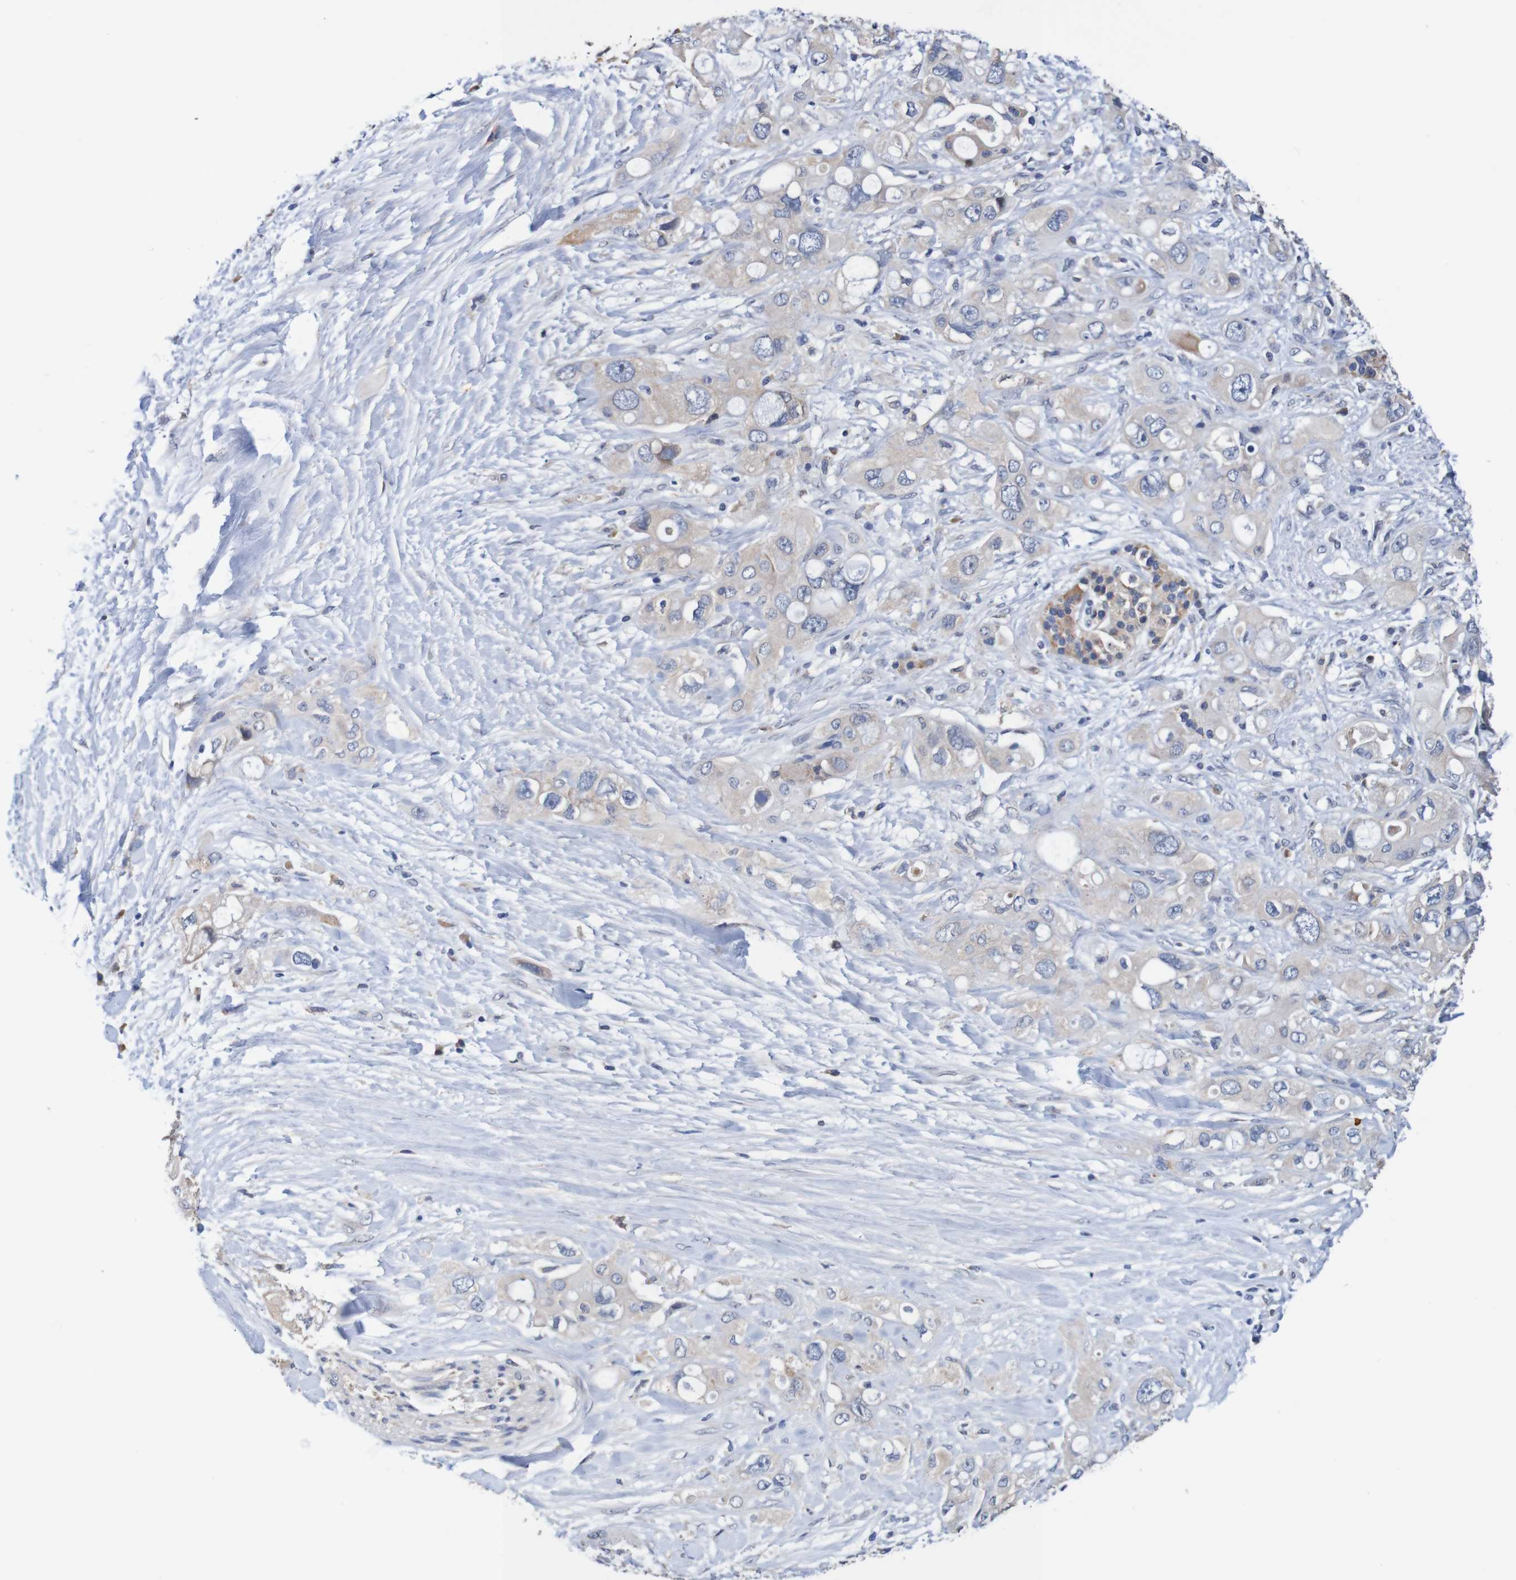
{"staining": {"intensity": "weak", "quantity": "<25%", "location": "cytoplasmic/membranous"}, "tissue": "pancreatic cancer", "cell_type": "Tumor cells", "image_type": "cancer", "snomed": [{"axis": "morphology", "description": "Adenocarcinoma, NOS"}, {"axis": "topography", "description": "Pancreas"}], "caption": "DAB (3,3'-diaminobenzidine) immunohistochemical staining of pancreatic cancer reveals no significant expression in tumor cells. (Immunohistochemistry (ihc), brightfield microscopy, high magnification).", "gene": "FIBP", "patient": {"sex": "female", "age": 56}}